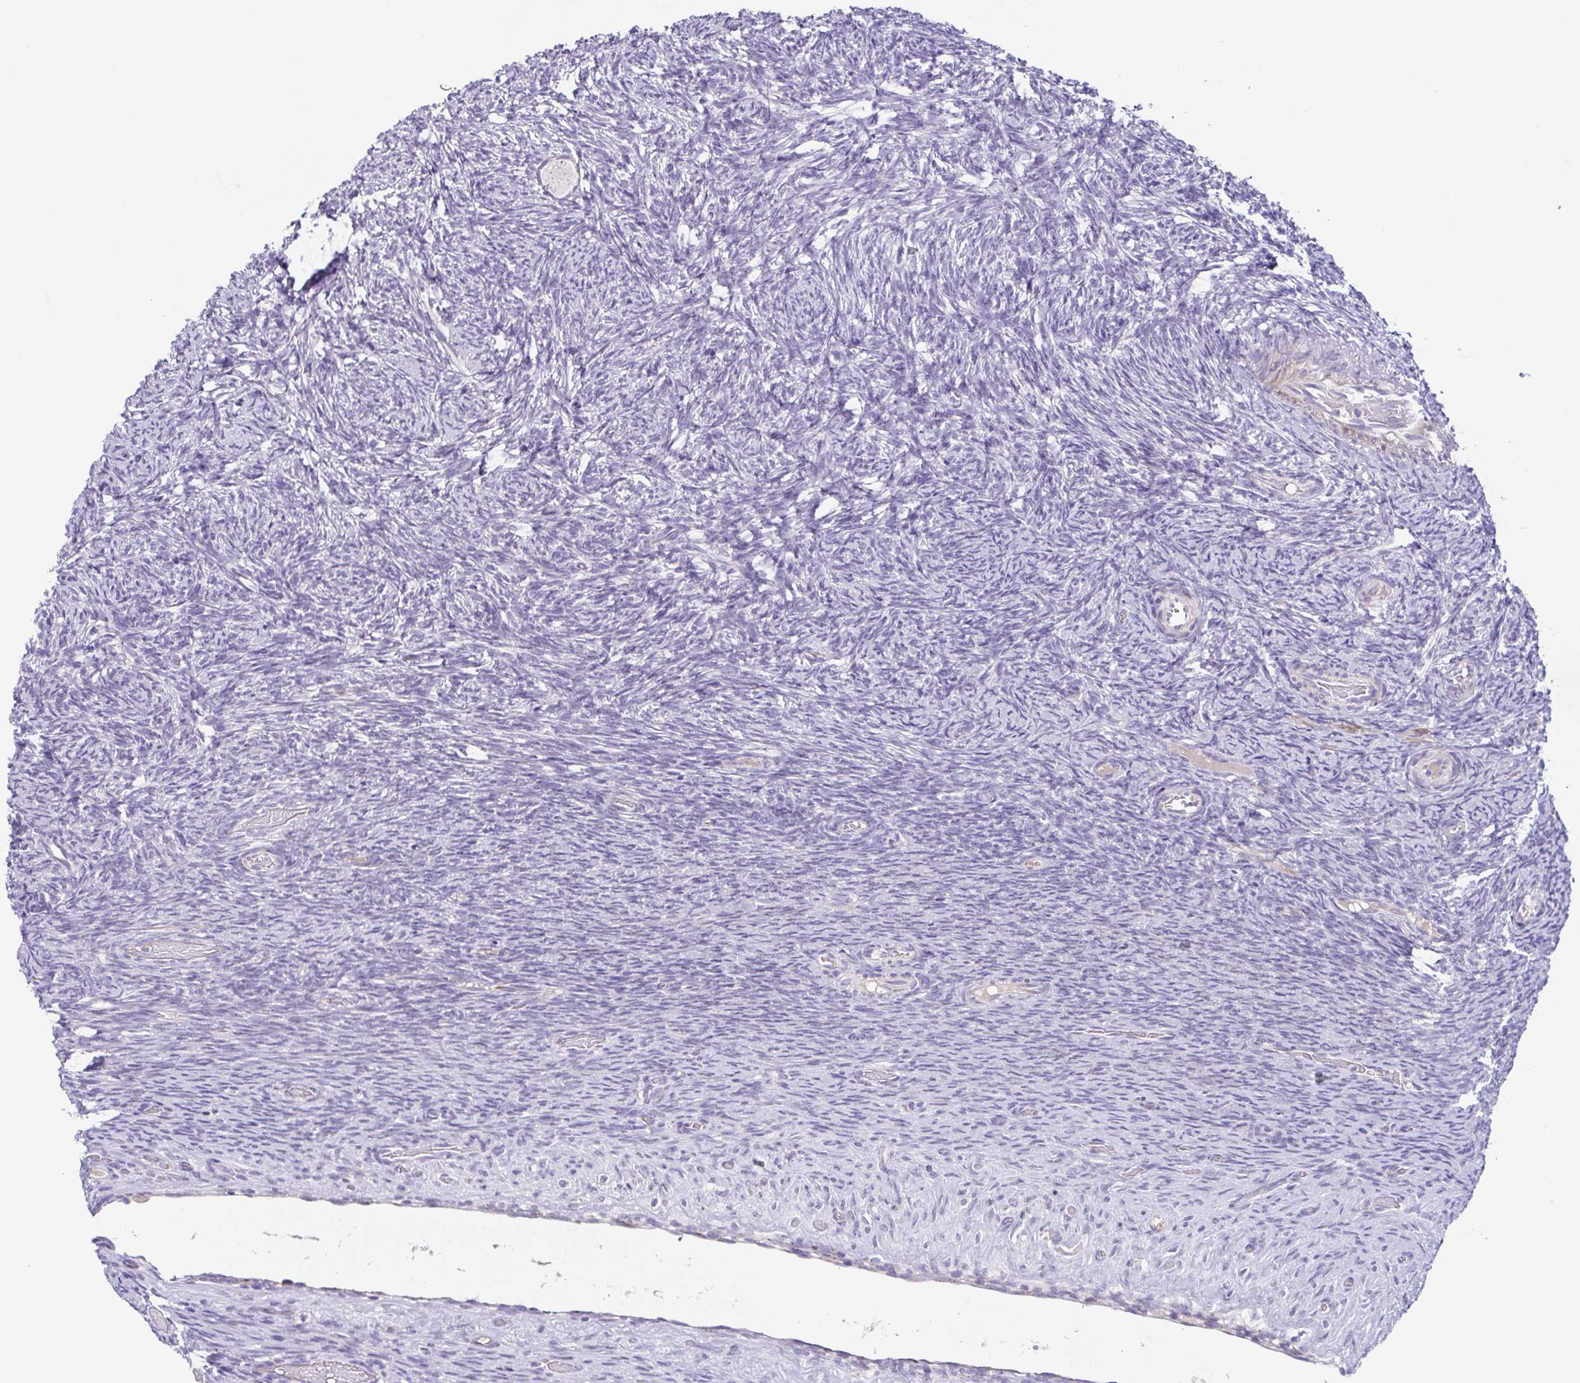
{"staining": {"intensity": "negative", "quantity": "none", "location": "none"}, "tissue": "ovary", "cell_type": "Follicle cells", "image_type": "normal", "snomed": [{"axis": "morphology", "description": "Normal tissue, NOS"}, {"axis": "topography", "description": "Ovary"}], "caption": "This is an immunohistochemistry micrograph of benign ovary. There is no staining in follicle cells.", "gene": "COL17A1", "patient": {"sex": "female", "age": 34}}